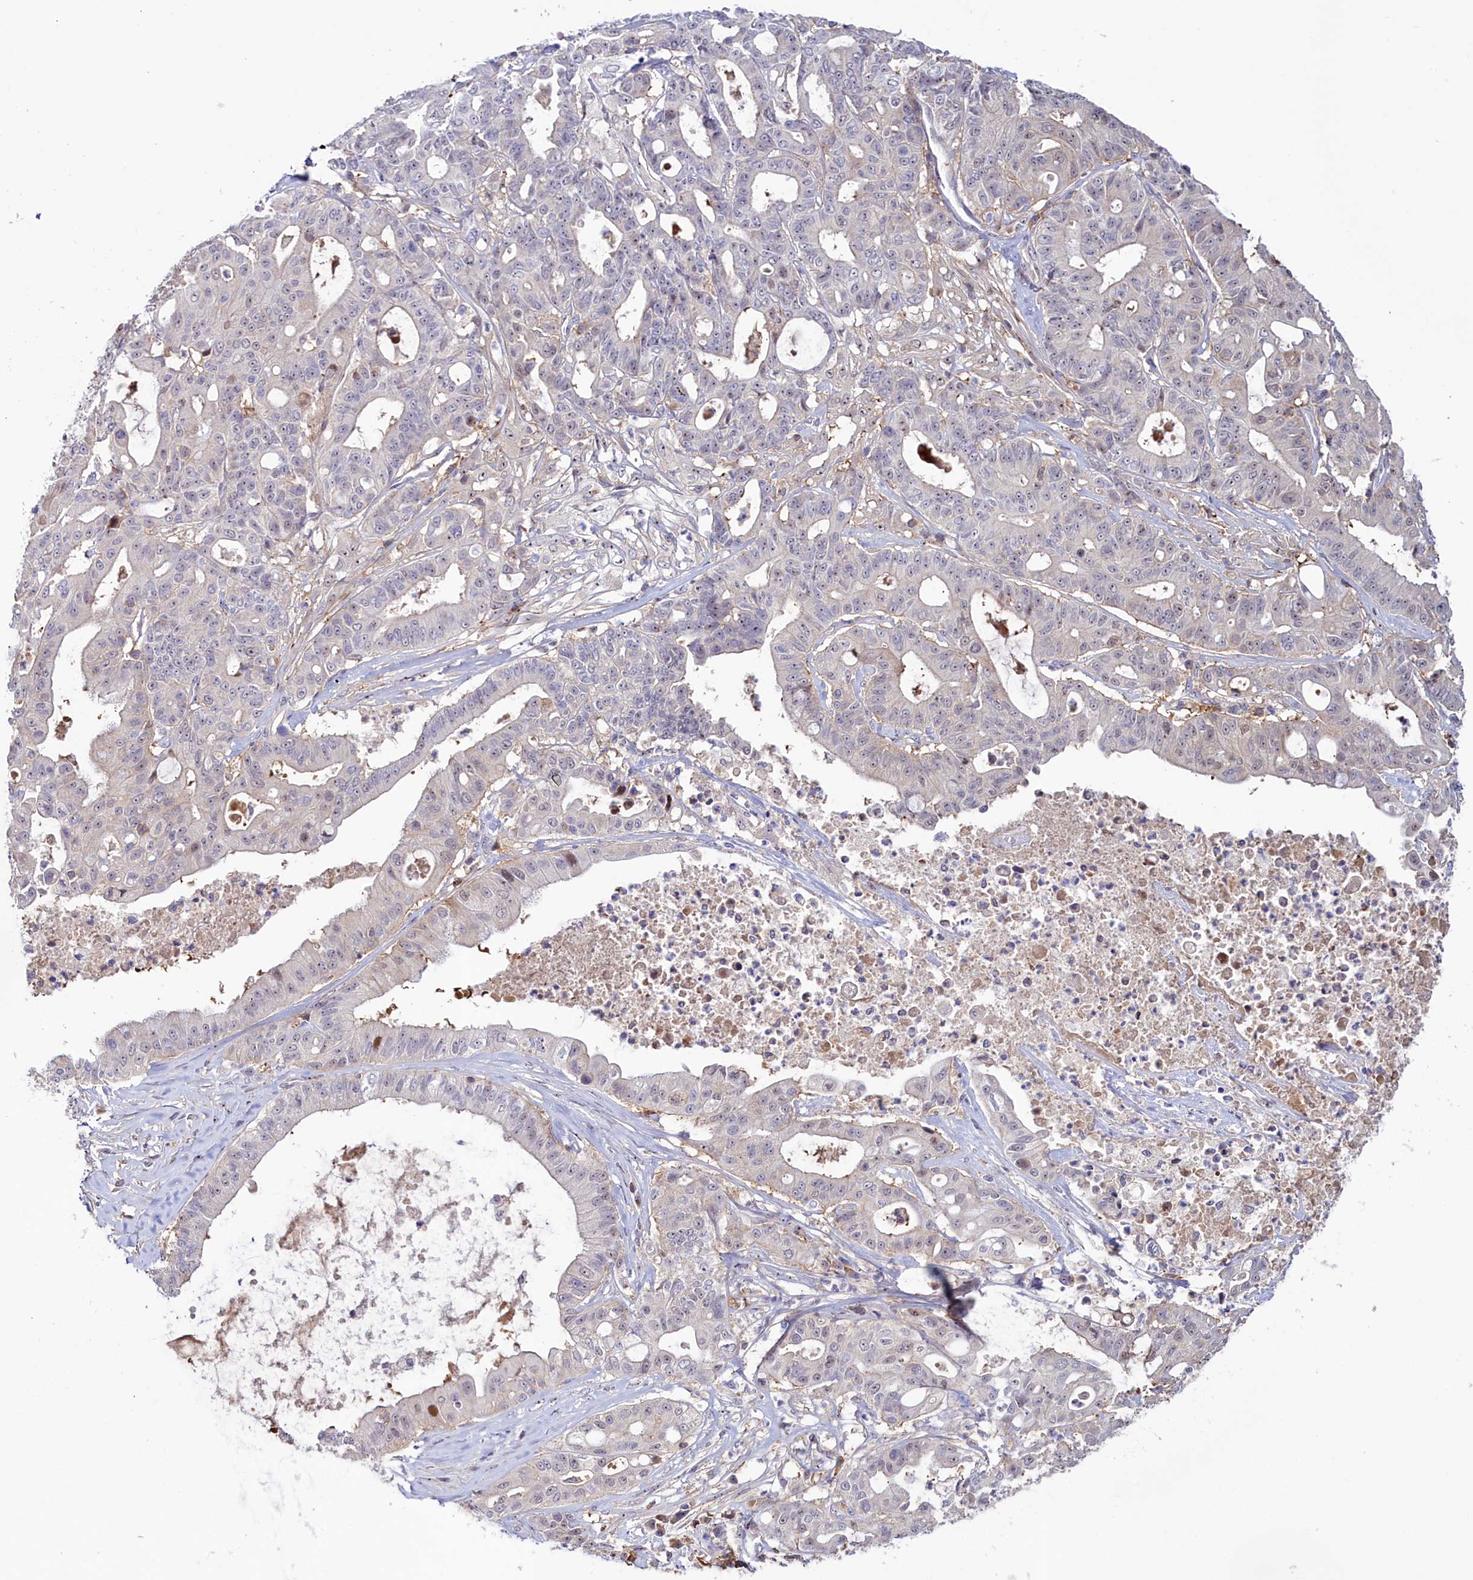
{"staining": {"intensity": "negative", "quantity": "none", "location": "none"}, "tissue": "ovarian cancer", "cell_type": "Tumor cells", "image_type": "cancer", "snomed": [{"axis": "morphology", "description": "Cystadenocarcinoma, mucinous, NOS"}, {"axis": "topography", "description": "Ovary"}], "caption": "Human mucinous cystadenocarcinoma (ovarian) stained for a protein using immunohistochemistry exhibits no positivity in tumor cells.", "gene": "NEURL4", "patient": {"sex": "female", "age": 70}}